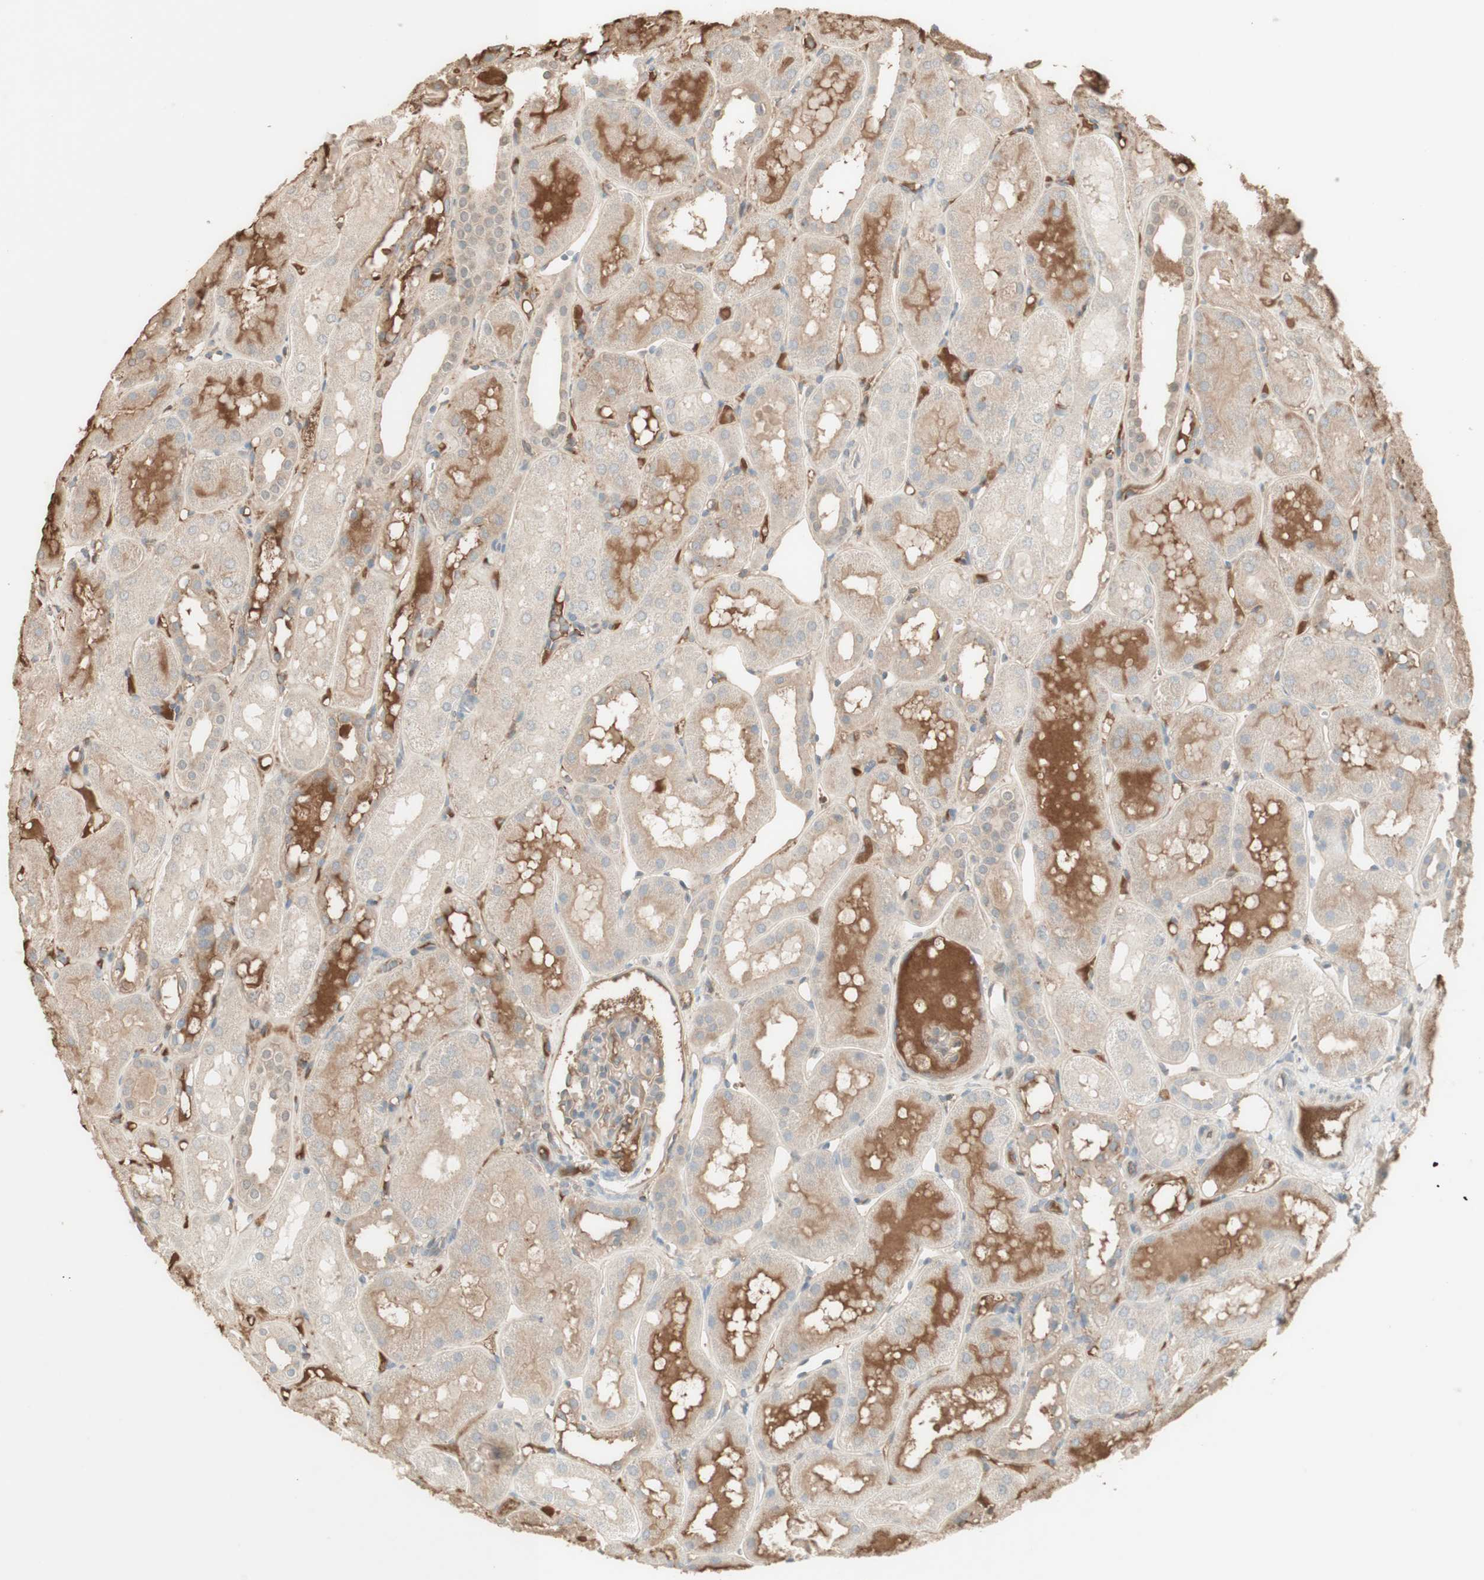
{"staining": {"intensity": "weak", "quantity": ">75%", "location": "cytoplasmic/membranous"}, "tissue": "kidney", "cell_type": "Cells in glomeruli", "image_type": "normal", "snomed": [{"axis": "morphology", "description": "Normal tissue, NOS"}, {"axis": "topography", "description": "Kidney"}, {"axis": "topography", "description": "Urinary bladder"}], "caption": "Immunohistochemistry of unremarkable human kidney displays low levels of weak cytoplasmic/membranous expression in approximately >75% of cells in glomeruli.", "gene": "IFNG", "patient": {"sex": "male", "age": 16}}